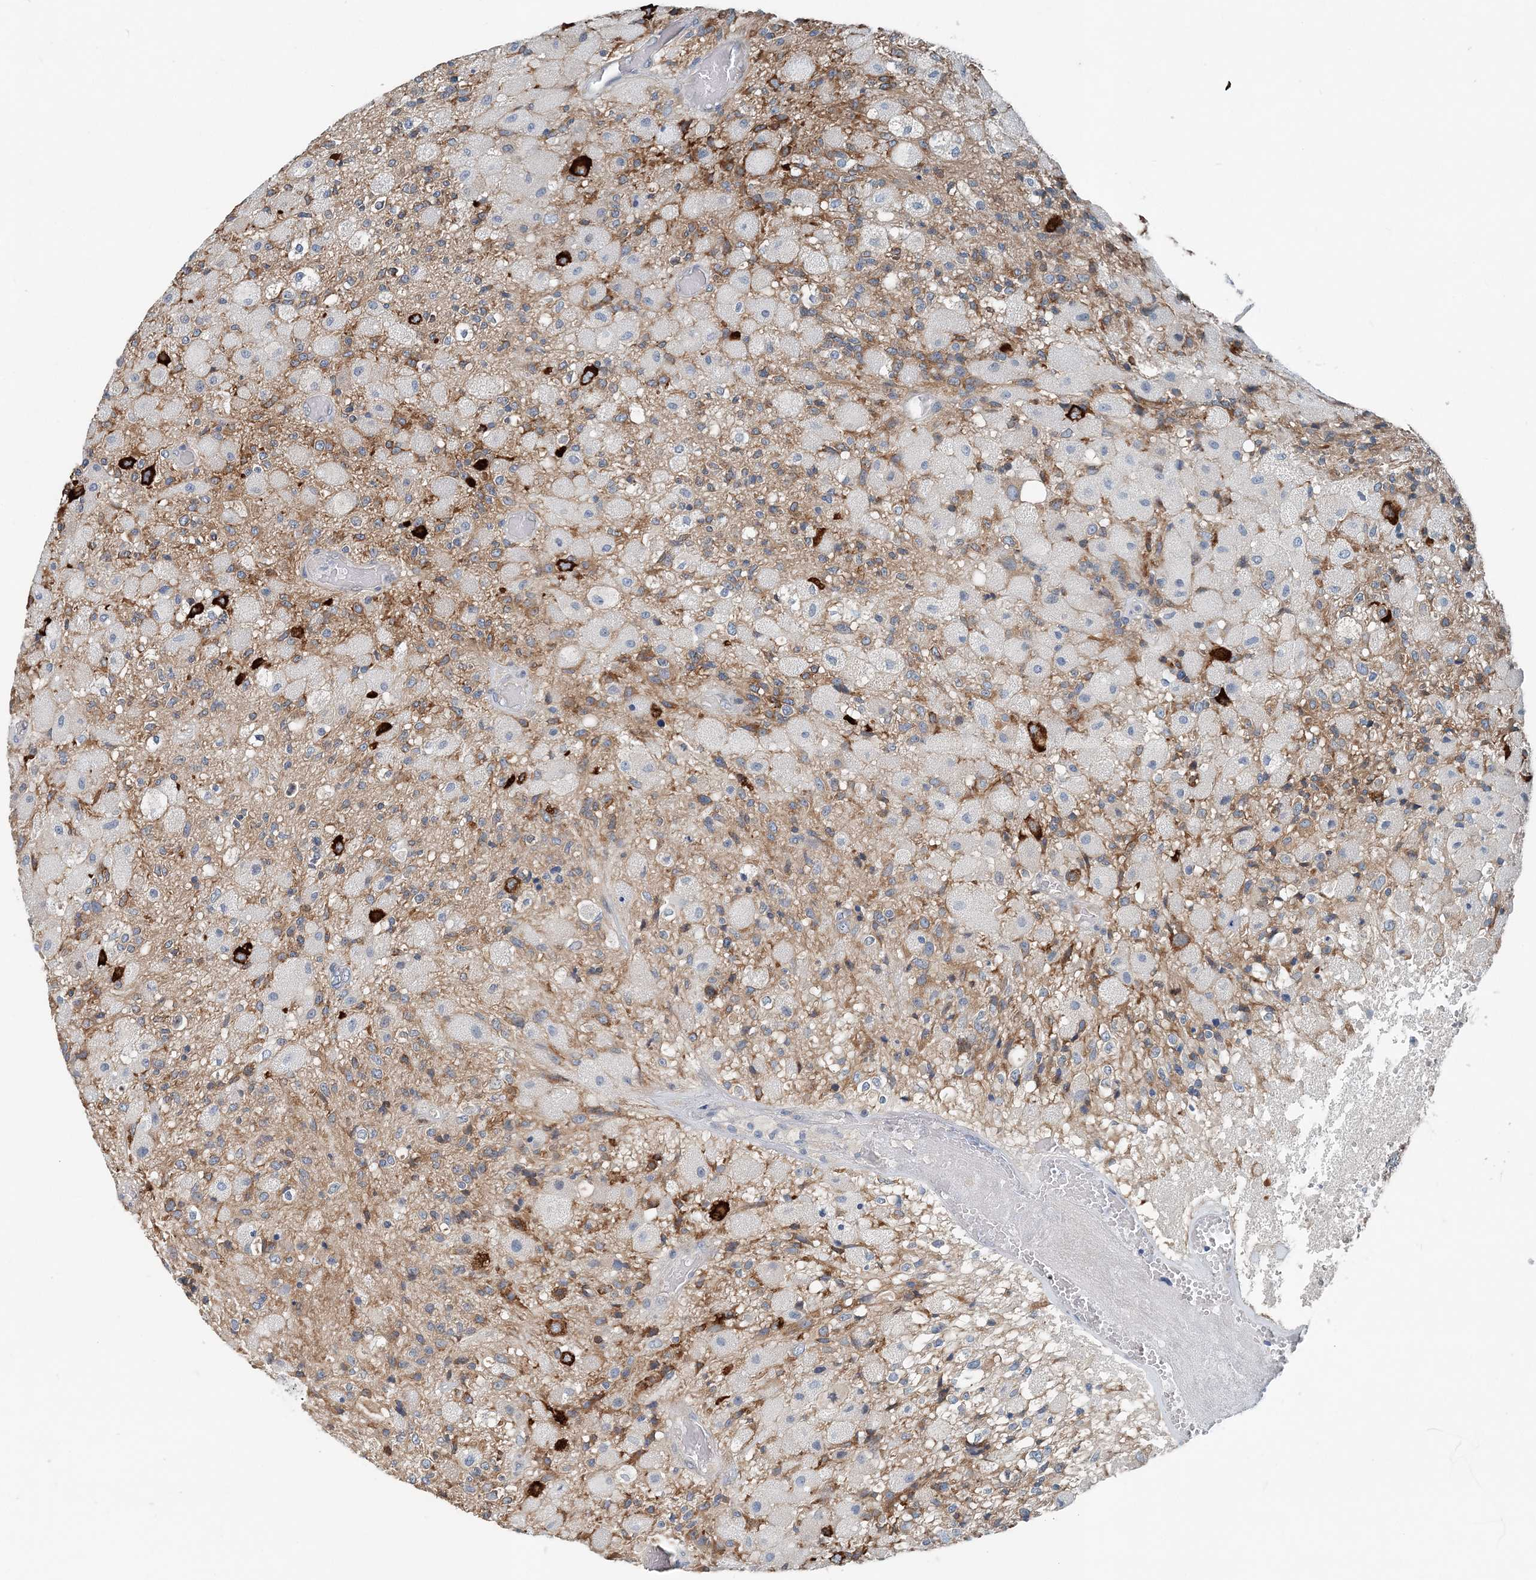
{"staining": {"intensity": "strong", "quantity": "<25%", "location": "cytoplasmic/membranous"}, "tissue": "glioma", "cell_type": "Tumor cells", "image_type": "cancer", "snomed": [{"axis": "morphology", "description": "Normal tissue, NOS"}, {"axis": "morphology", "description": "Glioma, malignant, High grade"}, {"axis": "topography", "description": "Cerebral cortex"}], "caption": "A medium amount of strong cytoplasmic/membranous staining is present in approximately <25% of tumor cells in glioma tissue.", "gene": "EEF1A2", "patient": {"sex": "male", "age": 77}}